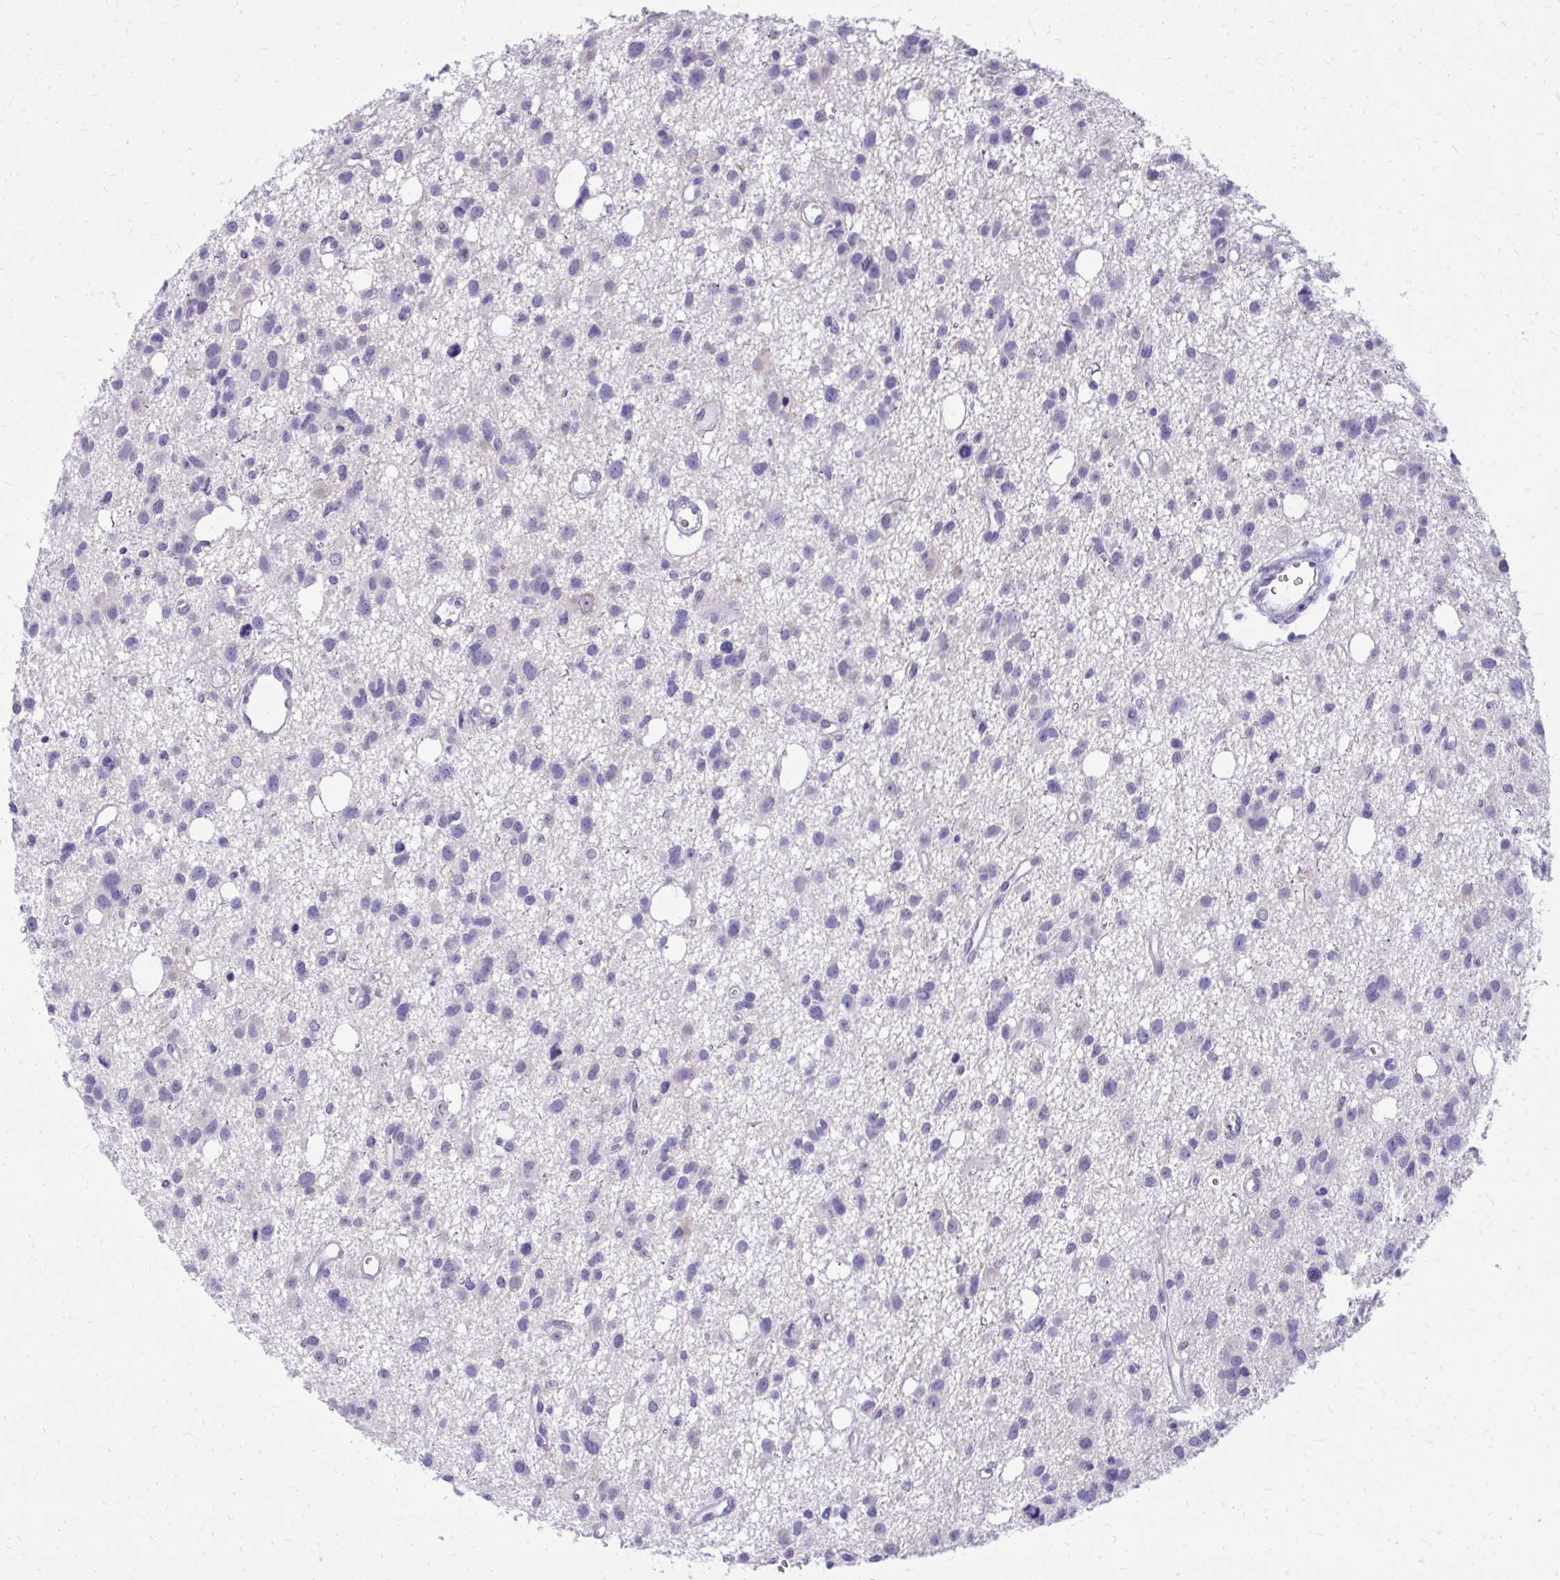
{"staining": {"intensity": "negative", "quantity": "none", "location": "none"}, "tissue": "glioma", "cell_type": "Tumor cells", "image_type": "cancer", "snomed": [{"axis": "morphology", "description": "Glioma, malignant, High grade"}, {"axis": "topography", "description": "Brain"}], "caption": "A micrograph of human glioma is negative for staining in tumor cells.", "gene": "GPRIN3", "patient": {"sex": "male", "age": 23}}